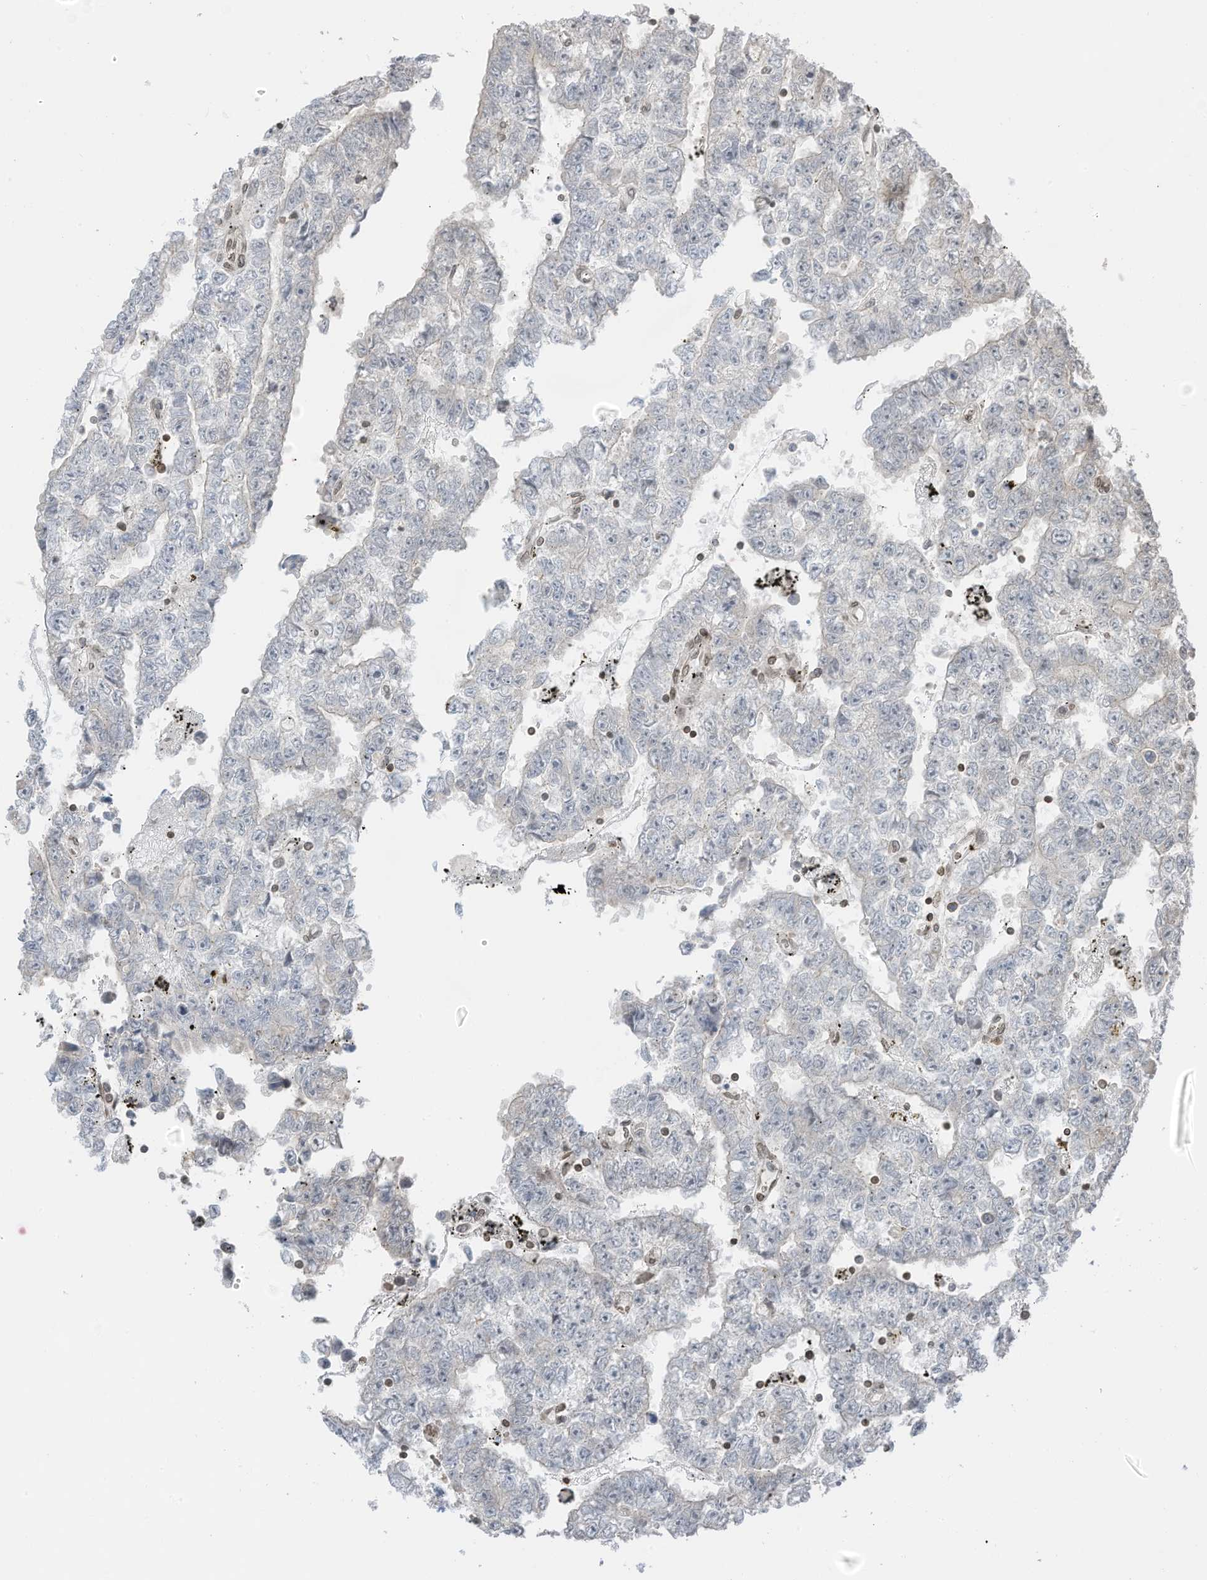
{"staining": {"intensity": "negative", "quantity": "none", "location": "none"}, "tissue": "testis cancer", "cell_type": "Tumor cells", "image_type": "cancer", "snomed": [{"axis": "morphology", "description": "Carcinoma, Embryonal, NOS"}, {"axis": "topography", "description": "Testis"}], "caption": "Immunohistochemistry of human testis cancer displays no expression in tumor cells.", "gene": "RABL3", "patient": {"sex": "male", "age": 25}}